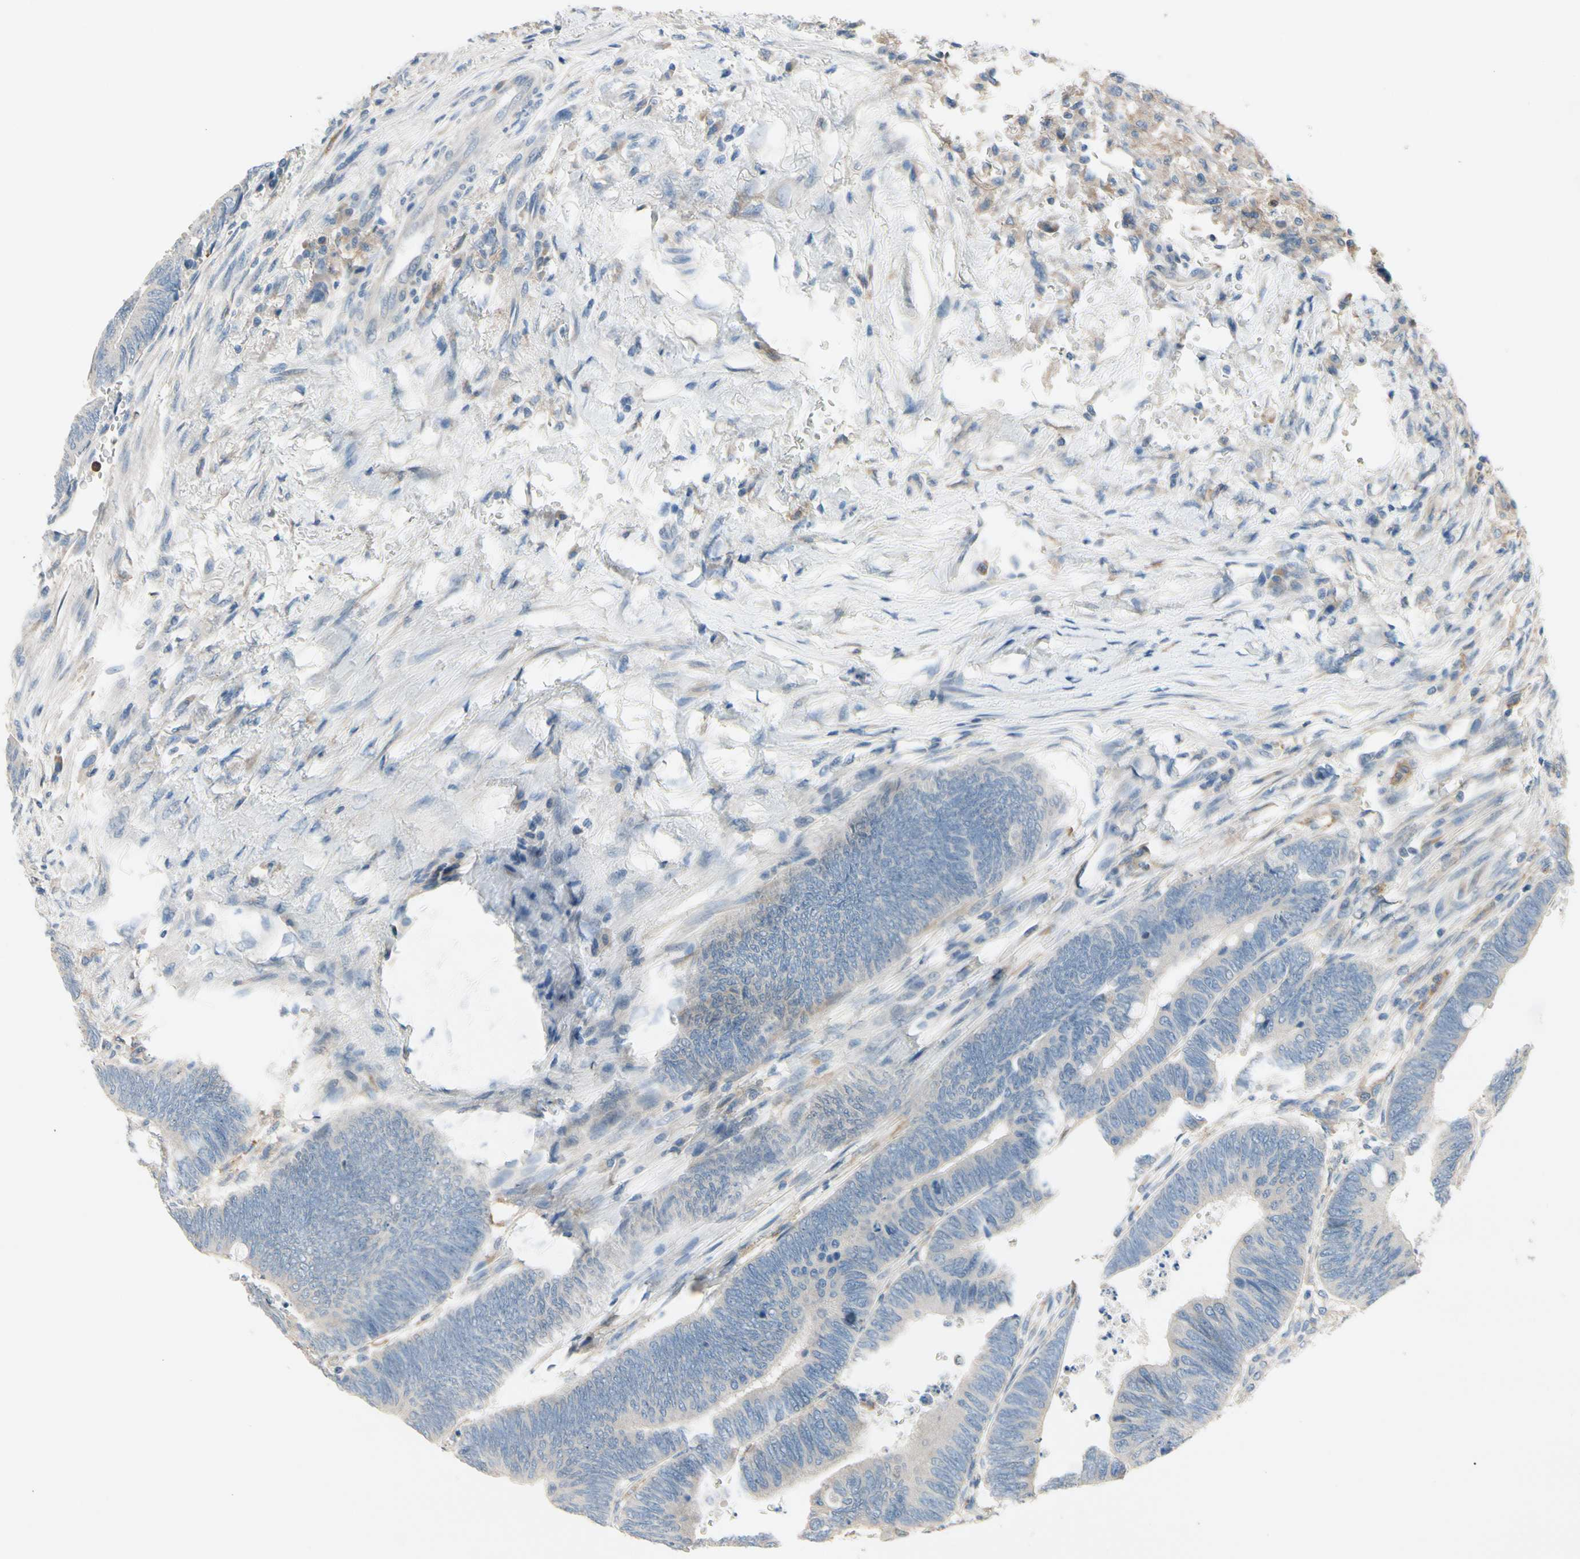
{"staining": {"intensity": "negative", "quantity": "none", "location": "none"}, "tissue": "colorectal cancer", "cell_type": "Tumor cells", "image_type": "cancer", "snomed": [{"axis": "morphology", "description": "Normal tissue, NOS"}, {"axis": "morphology", "description": "Adenocarcinoma, NOS"}, {"axis": "topography", "description": "Rectum"}, {"axis": "topography", "description": "Peripheral nerve tissue"}], "caption": "This photomicrograph is of colorectal cancer stained with immunohistochemistry to label a protein in brown with the nuclei are counter-stained blue. There is no positivity in tumor cells. (Stains: DAB (3,3'-diaminobenzidine) immunohistochemistry with hematoxylin counter stain, Microscopy: brightfield microscopy at high magnification).", "gene": "SIGLEC5", "patient": {"sex": "male", "age": 92}}